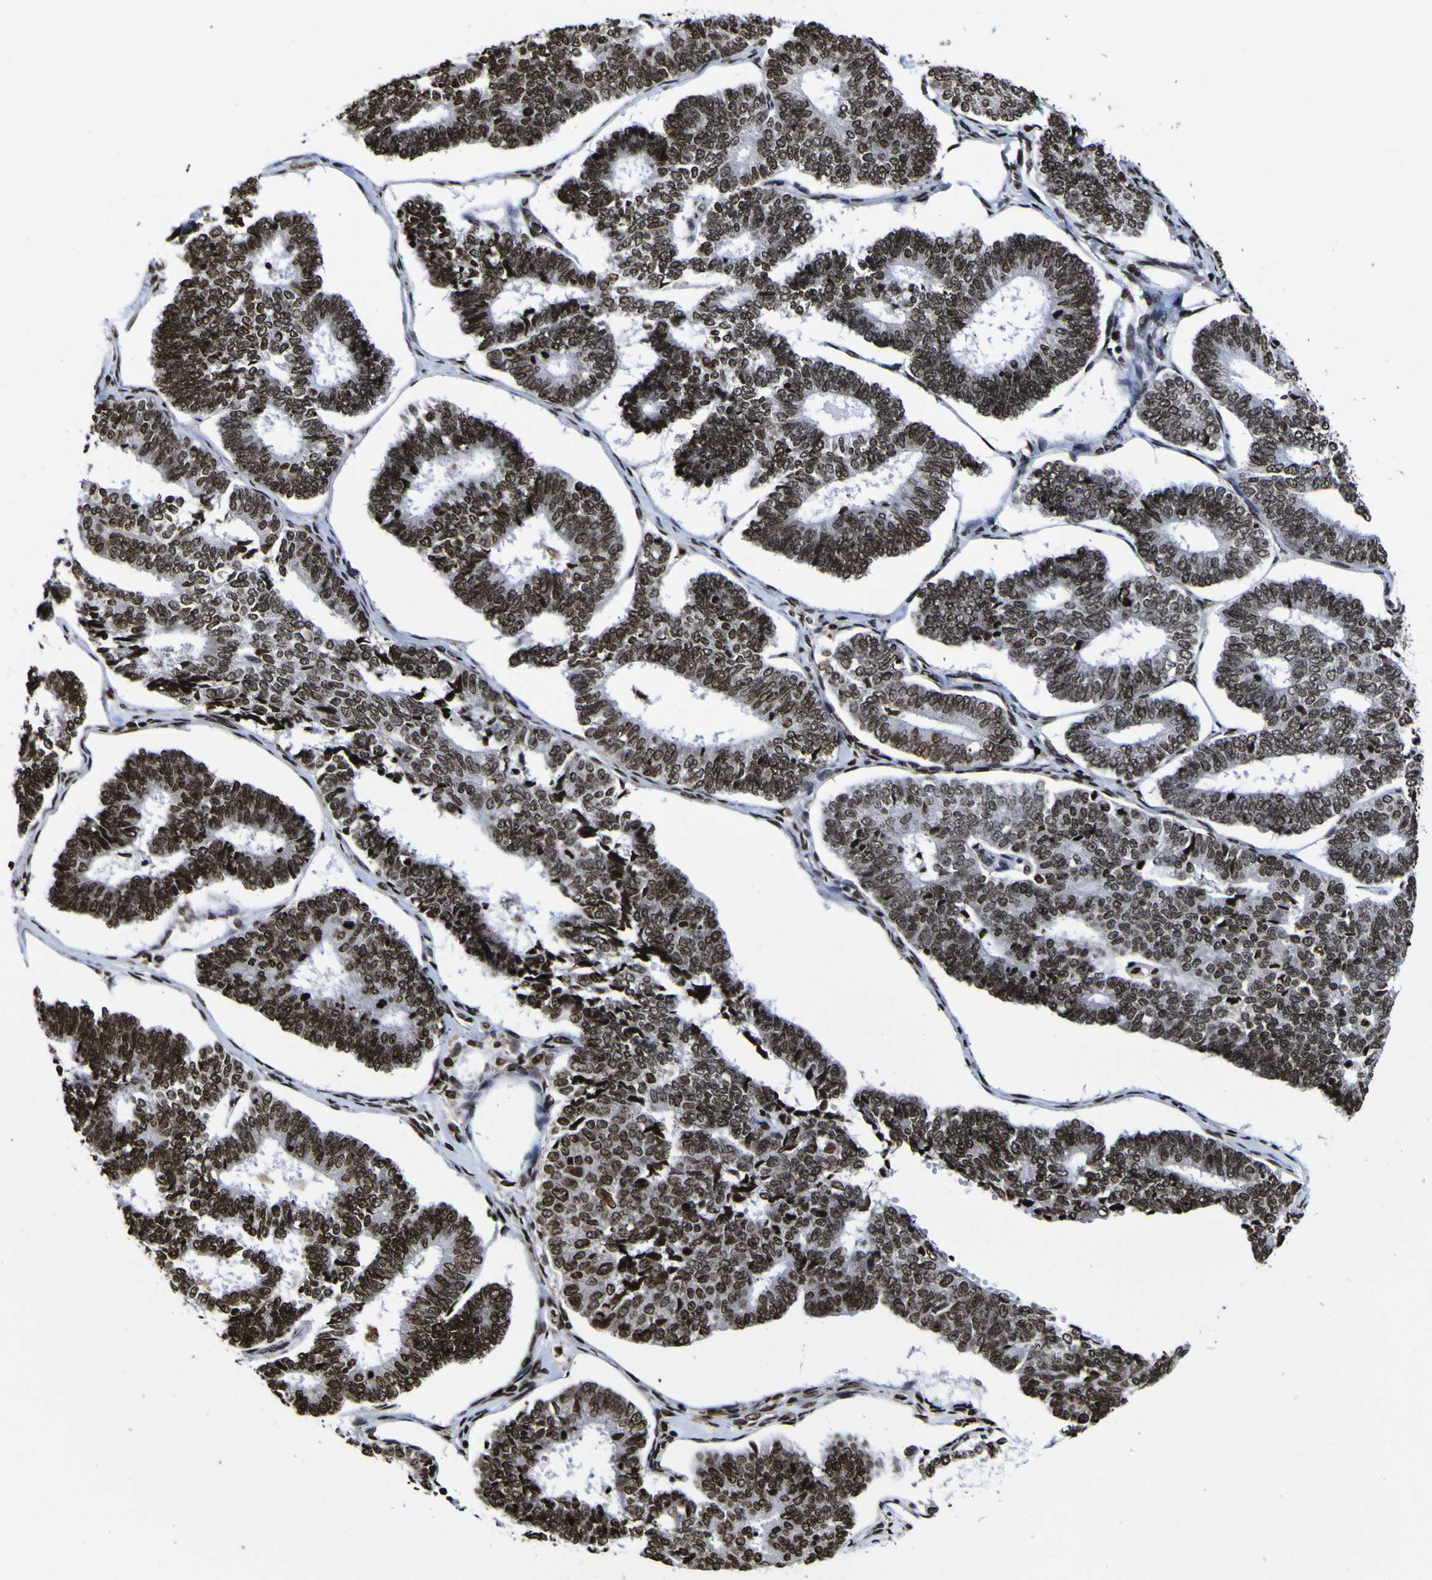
{"staining": {"intensity": "strong", "quantity": ">75%", "location": "nuclear"}, "tissue": "endometrial cancer", "cell_type": "Tumor cells", "image_type": "cancer", "snomed": [{"axis": "morphology", "description": "Adenocarcinoma, NOS"}, {"axis": "topography", "description": "Endometrium"}], "caption": "Tumor cells exhibit high levels of strong nuclear expression in approximately >75% of cells in adenocarcinoma (endometrial).", "gene": "PIAS1", "patient": {"sex": "female", "age": 70}}